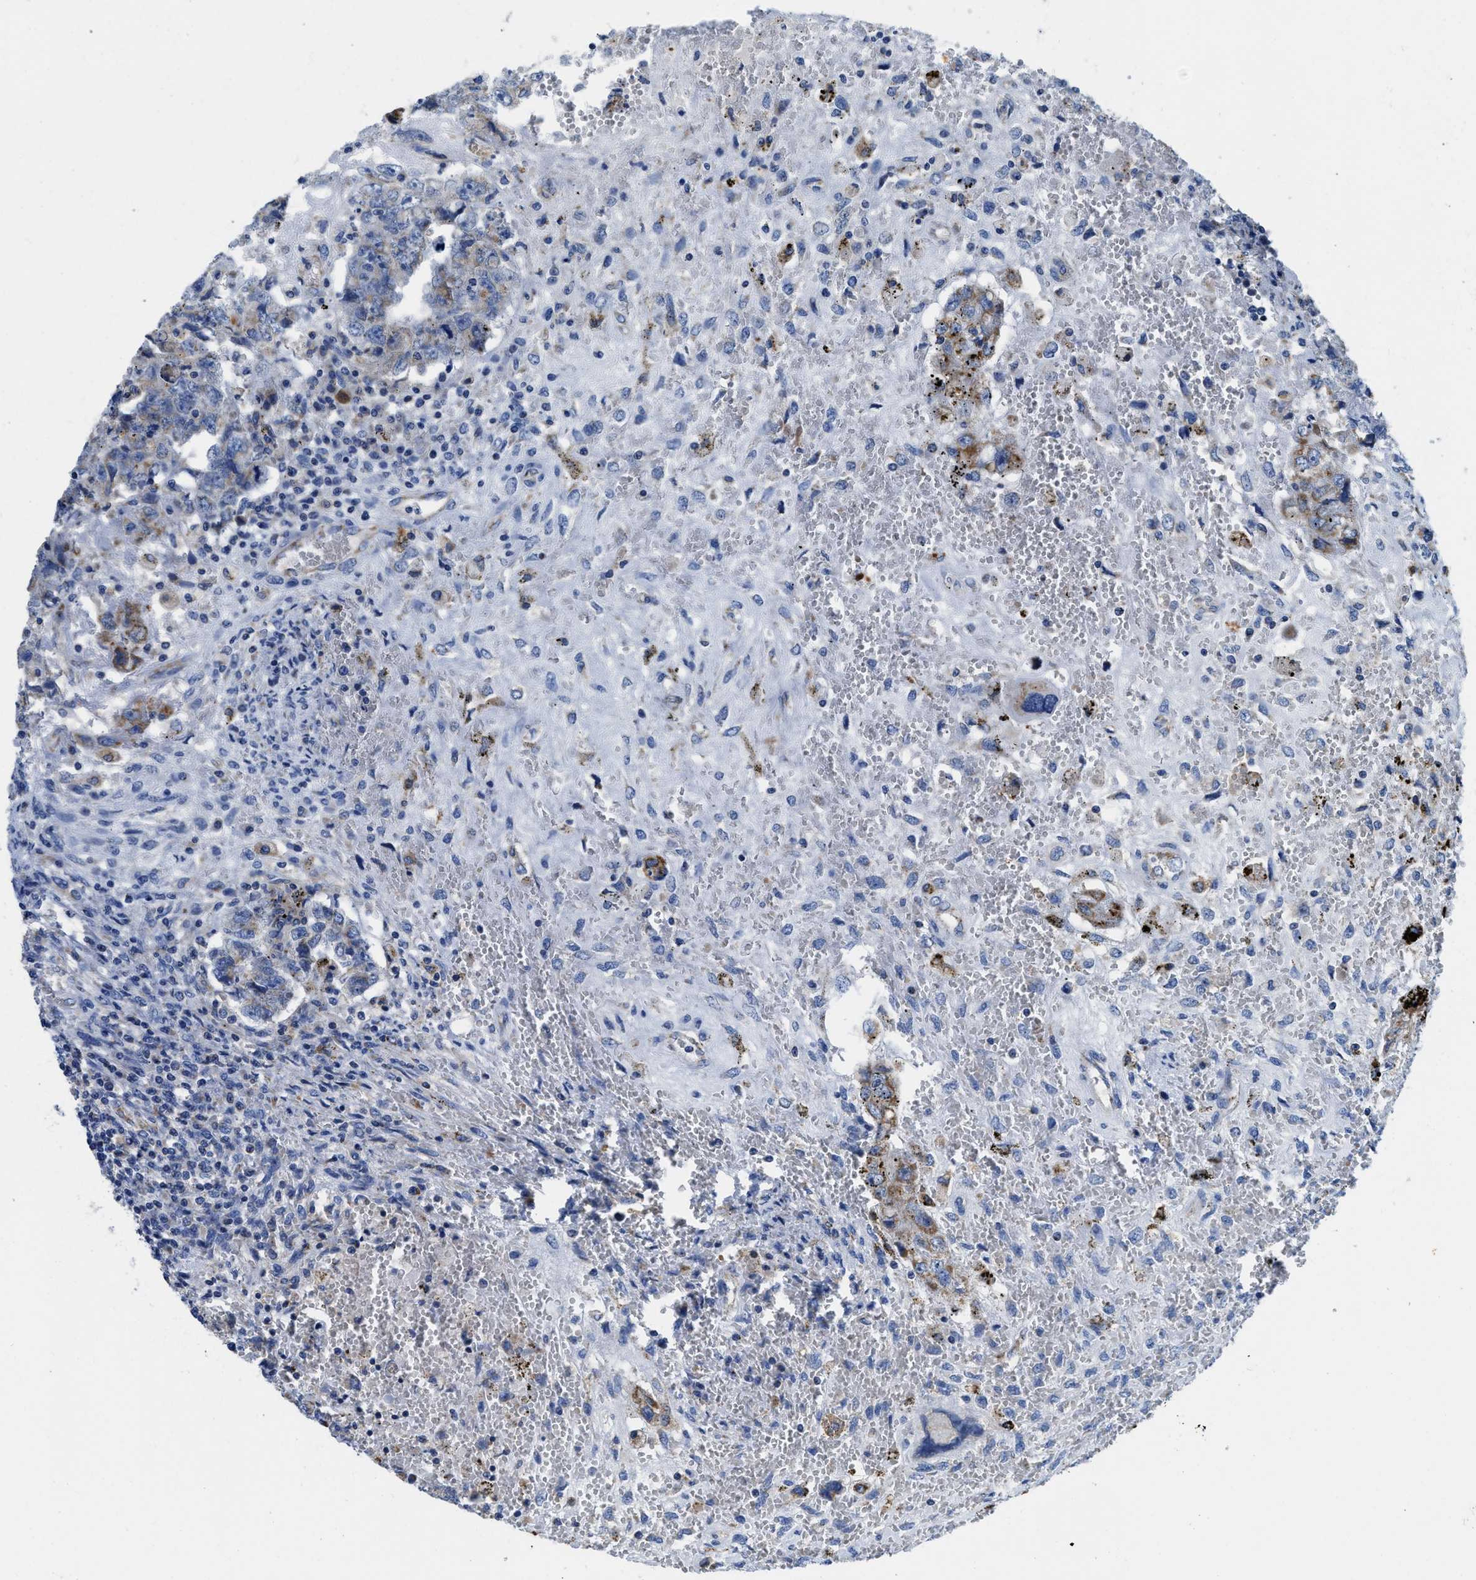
{"staining": {"intensity": "weak", "quantity": "<25%", "location": "cytoplasmic/membranous"}, "tissue": "testis cancer", "cell_type": "Tumor cells", "image_type": "cancer", "snomed": [{"axis": "morphology", "description": "Carcinoma, Embryonal, NOS"}, {"axis": "topography", "description": "Testis"}], "caption": "DAB immunohistochemical staining of testis cancer shows no significant staining in tumor cells. (Immunohistochemistry (ihc), brightfield microscopy, high magnification).", "gene": "SLC25A13", "patient": {"sex": "male", "age": 26}}